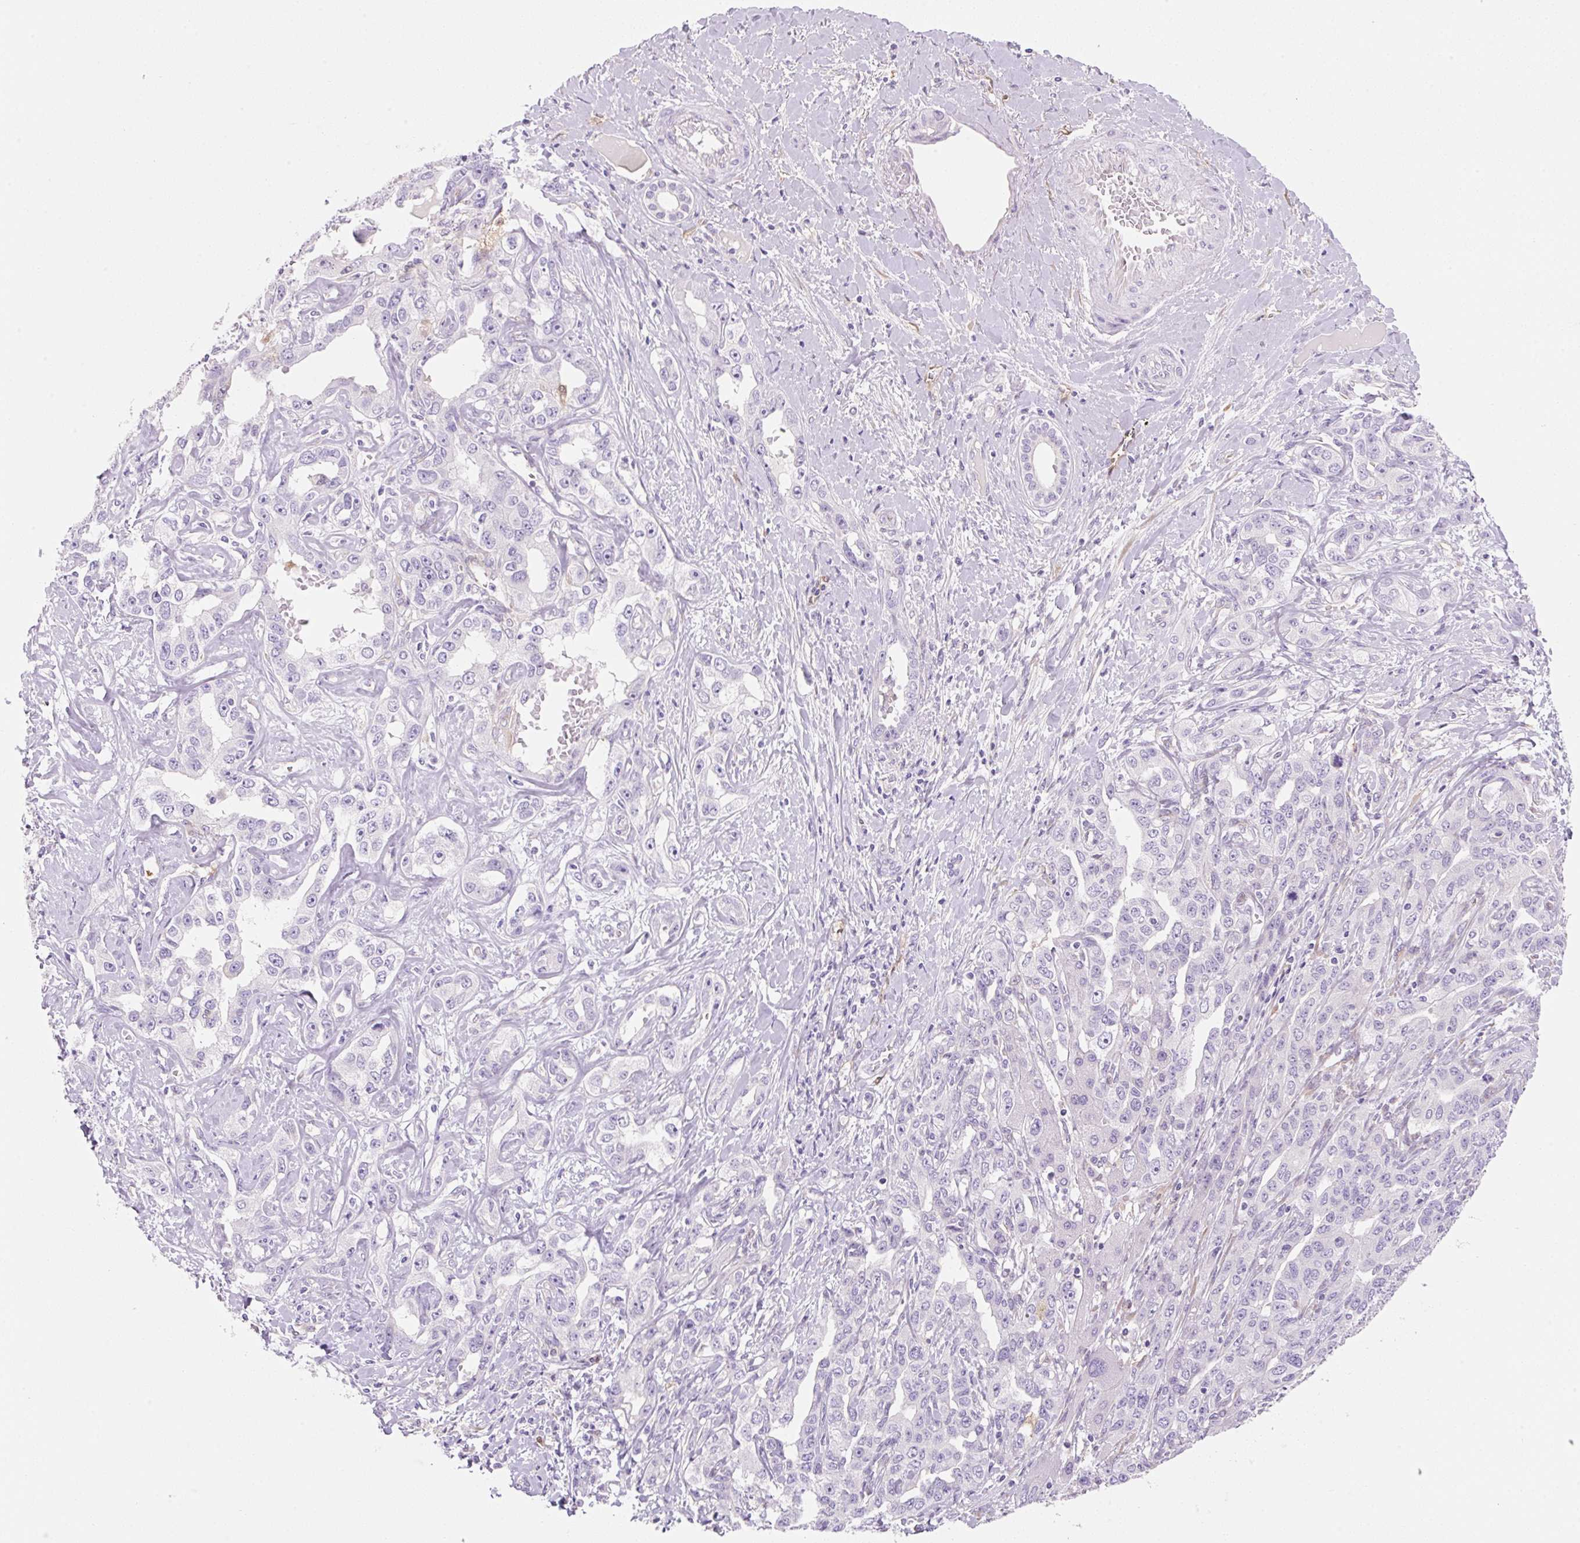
{"staining": {"intensity": "negative", "quantity": "none", "location": "none"}, "tissue": "liver cancer", "cell_type": "Tumor cells", "image_type": "cancer", "snomed": [{"axis": "morphology", "description": "Cholangiocarcinoma"}, {"axis": "topography", "description": "Liver"}], "caption": "Immunohistochemistry image of liver cholangiocarcinoma stained for a protein (brown), which reveals no staining in tumor cells.", "gene": "FABP5", "patient": {"sex": "male", "age": 59}}